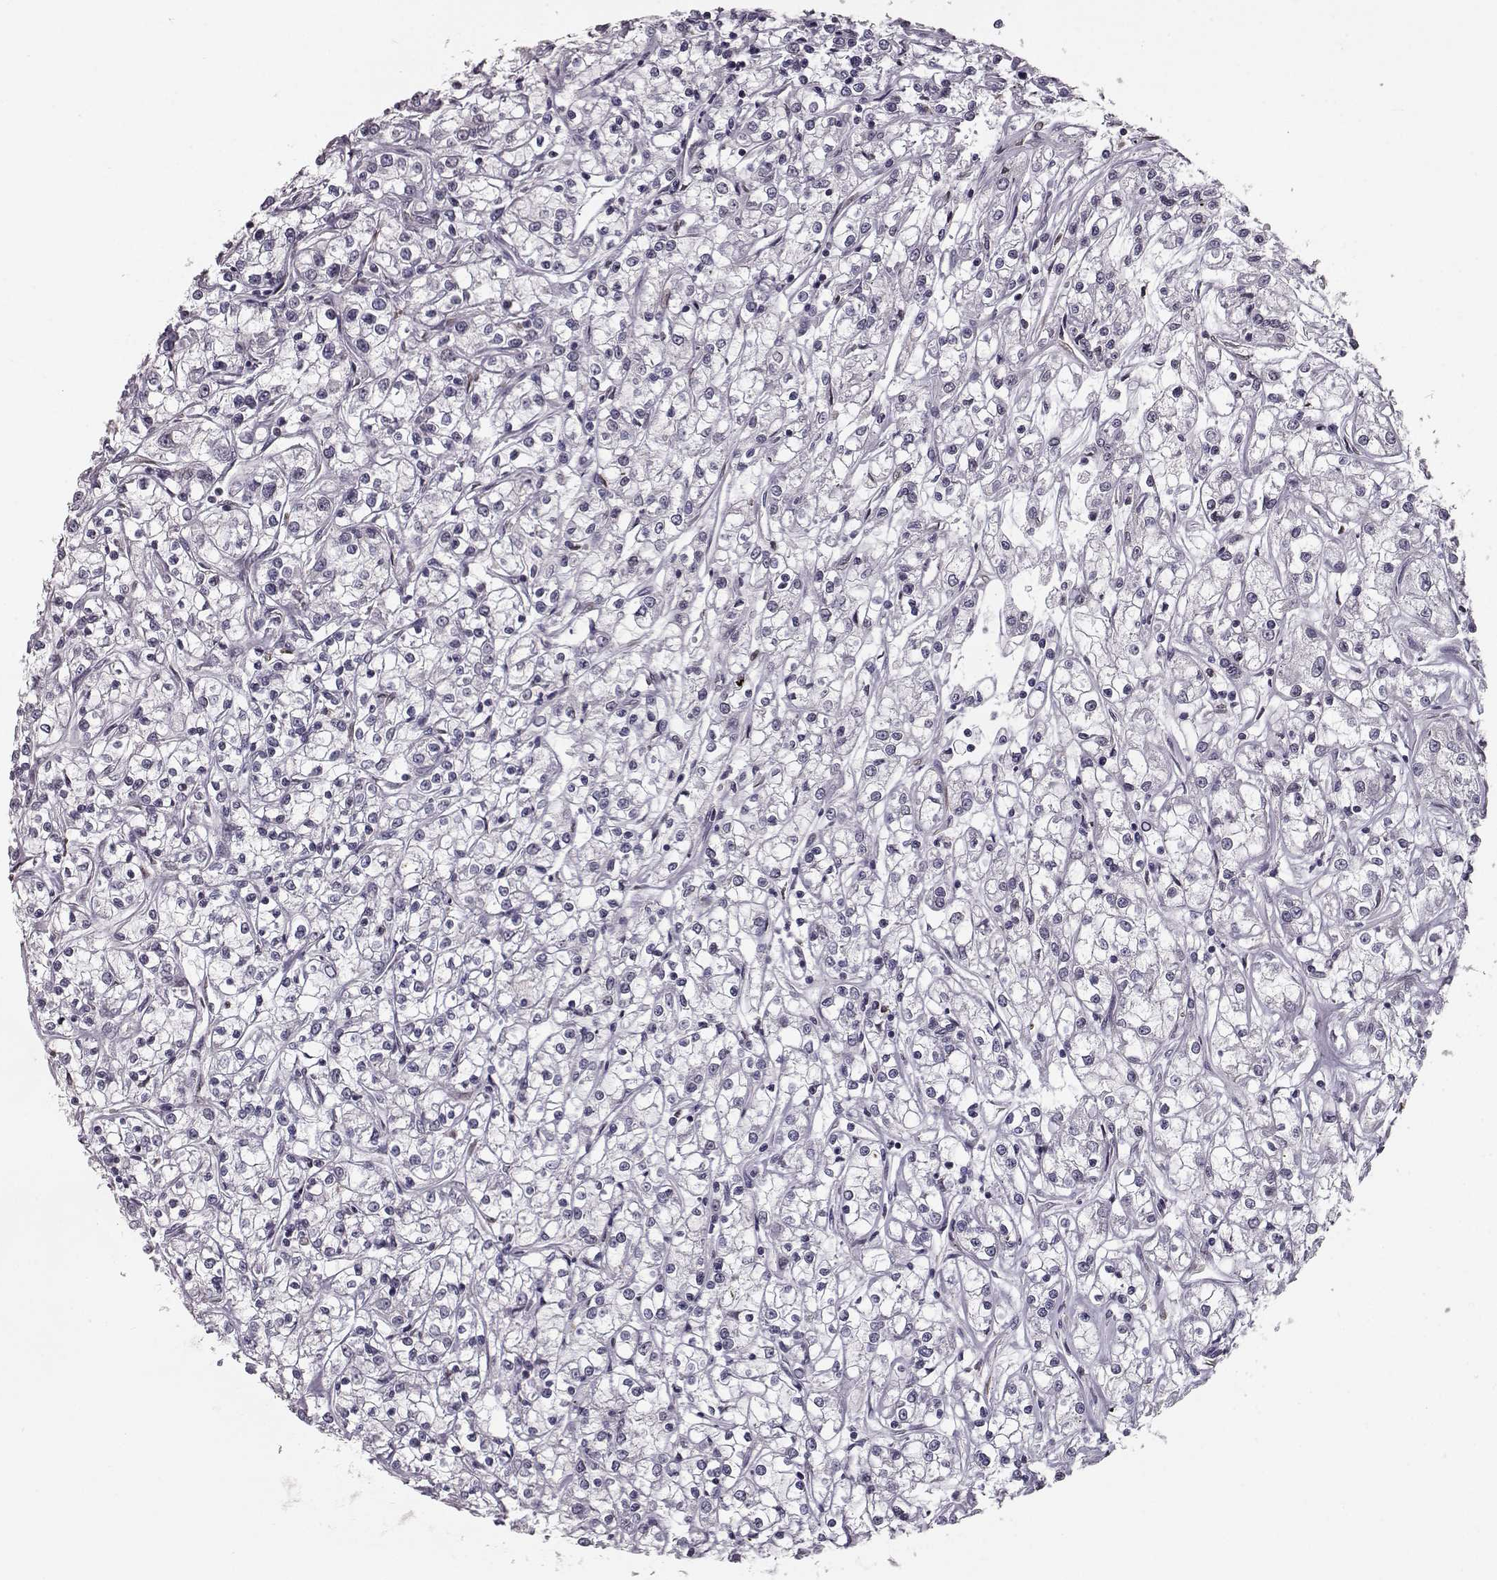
{"staining": {"intensity": "negative", "quantity": "none", "location": "none"}, "tissue": "renal cancer", "cell_type": "Tumor cells", "image_type": "cancer", "snomed": [{"axis": "morphology", "description": "Adenocarcinoma, NOS"}, {"axis": "topography", "description": "Kidney"}], "caption": "Immunohistochemistry of human renal cancer reveals no staining in tumor cells.", "gene": "NUP37", "patient": {"sex": "female", "age": 59}}